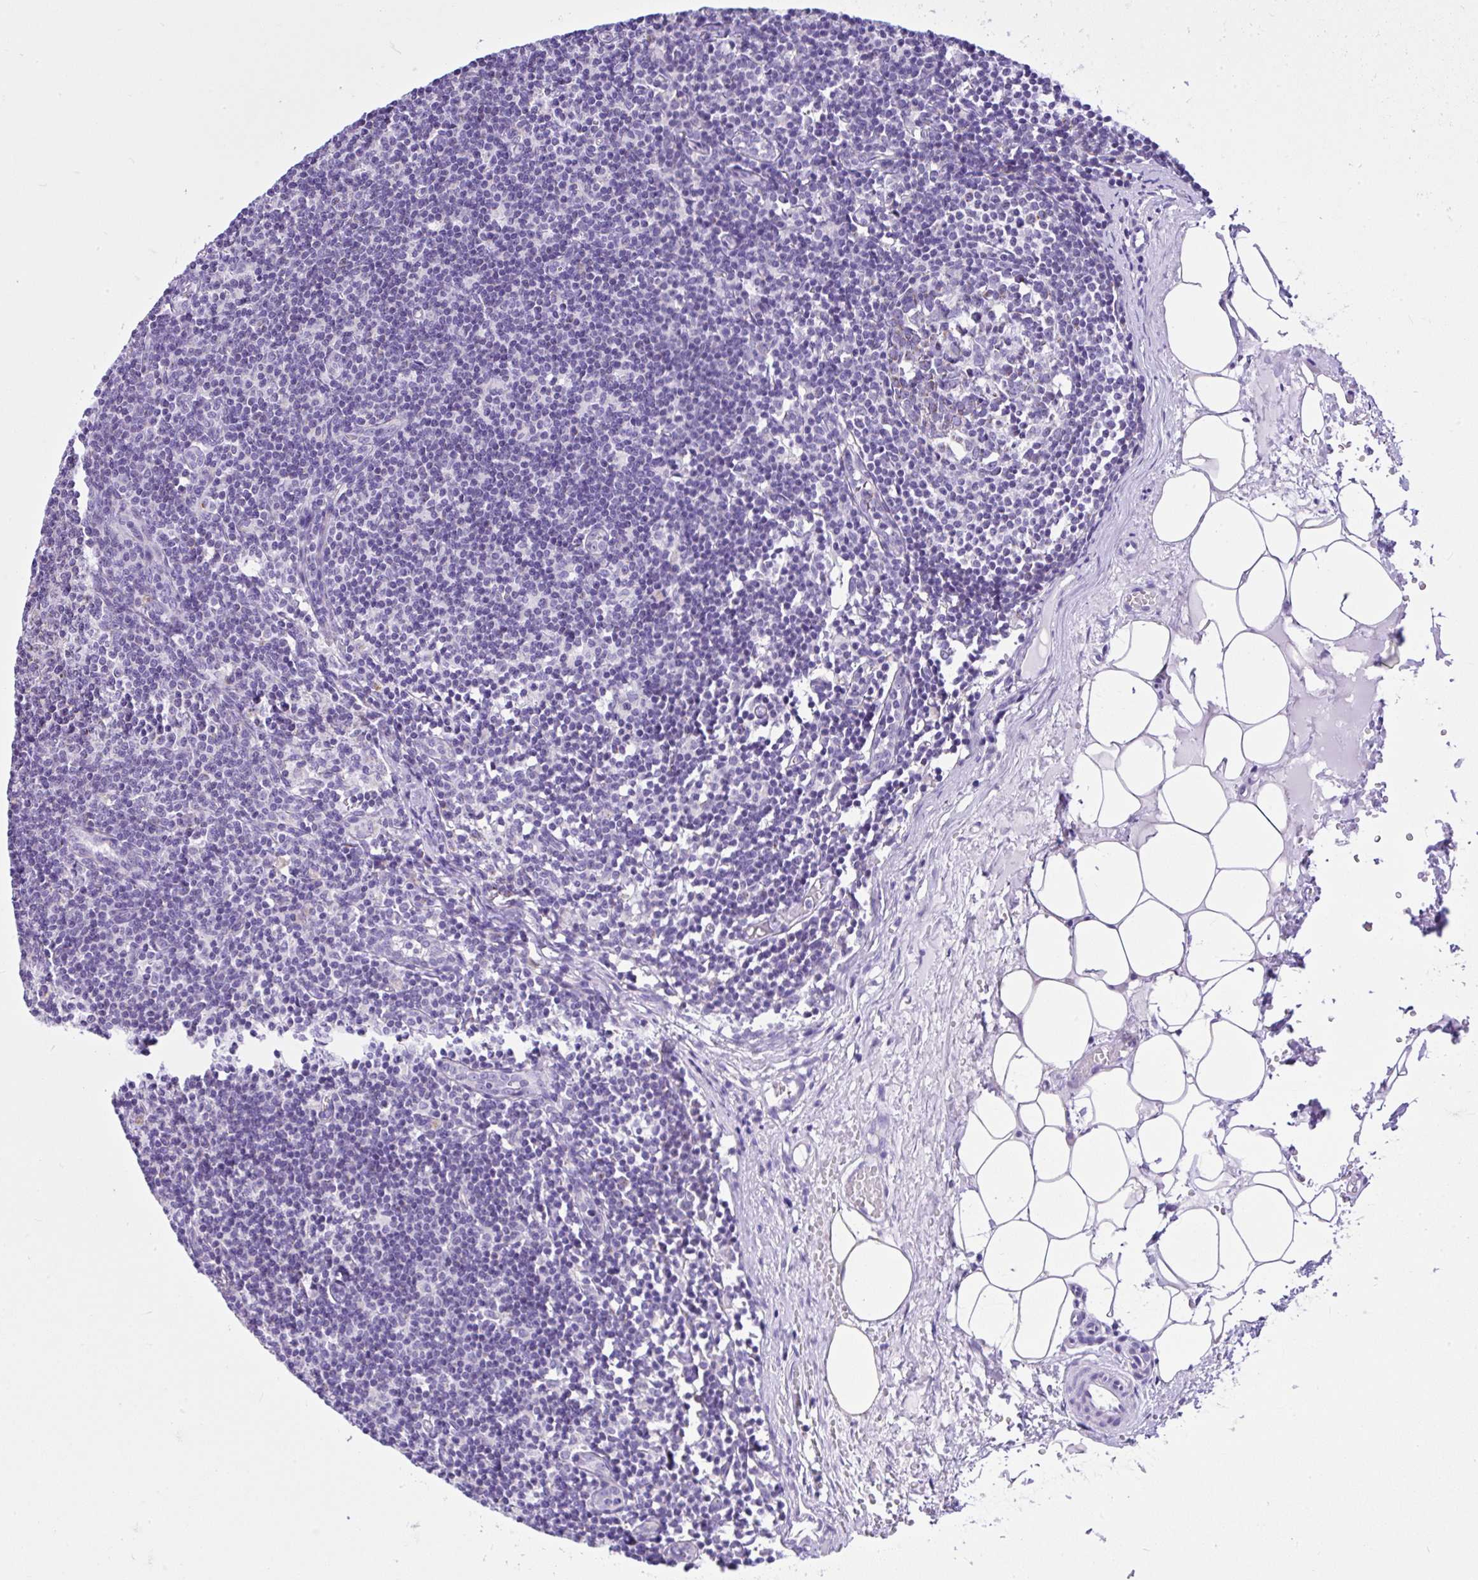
{"staining": {"intensity": "moderate", "quantity": "<25%", "location": "cytoplasmic/membranous"}, "tissue": "lymph node", "cell_type": "Germinal center cells", "image_type": "normal", "snomed": [{"axis": "morphology", "description": "Normal tissue, NOS"}, {"axis": "topography", "description": "Lymph node"}], "caption": "Human lymph node stained with a brown dye exhibits moderate cytoplasmic/membranous positive staining in about <25% of germinal center cells.", "gene": "SLC13A1", "patient": {"sex": "male", "age": 49}}